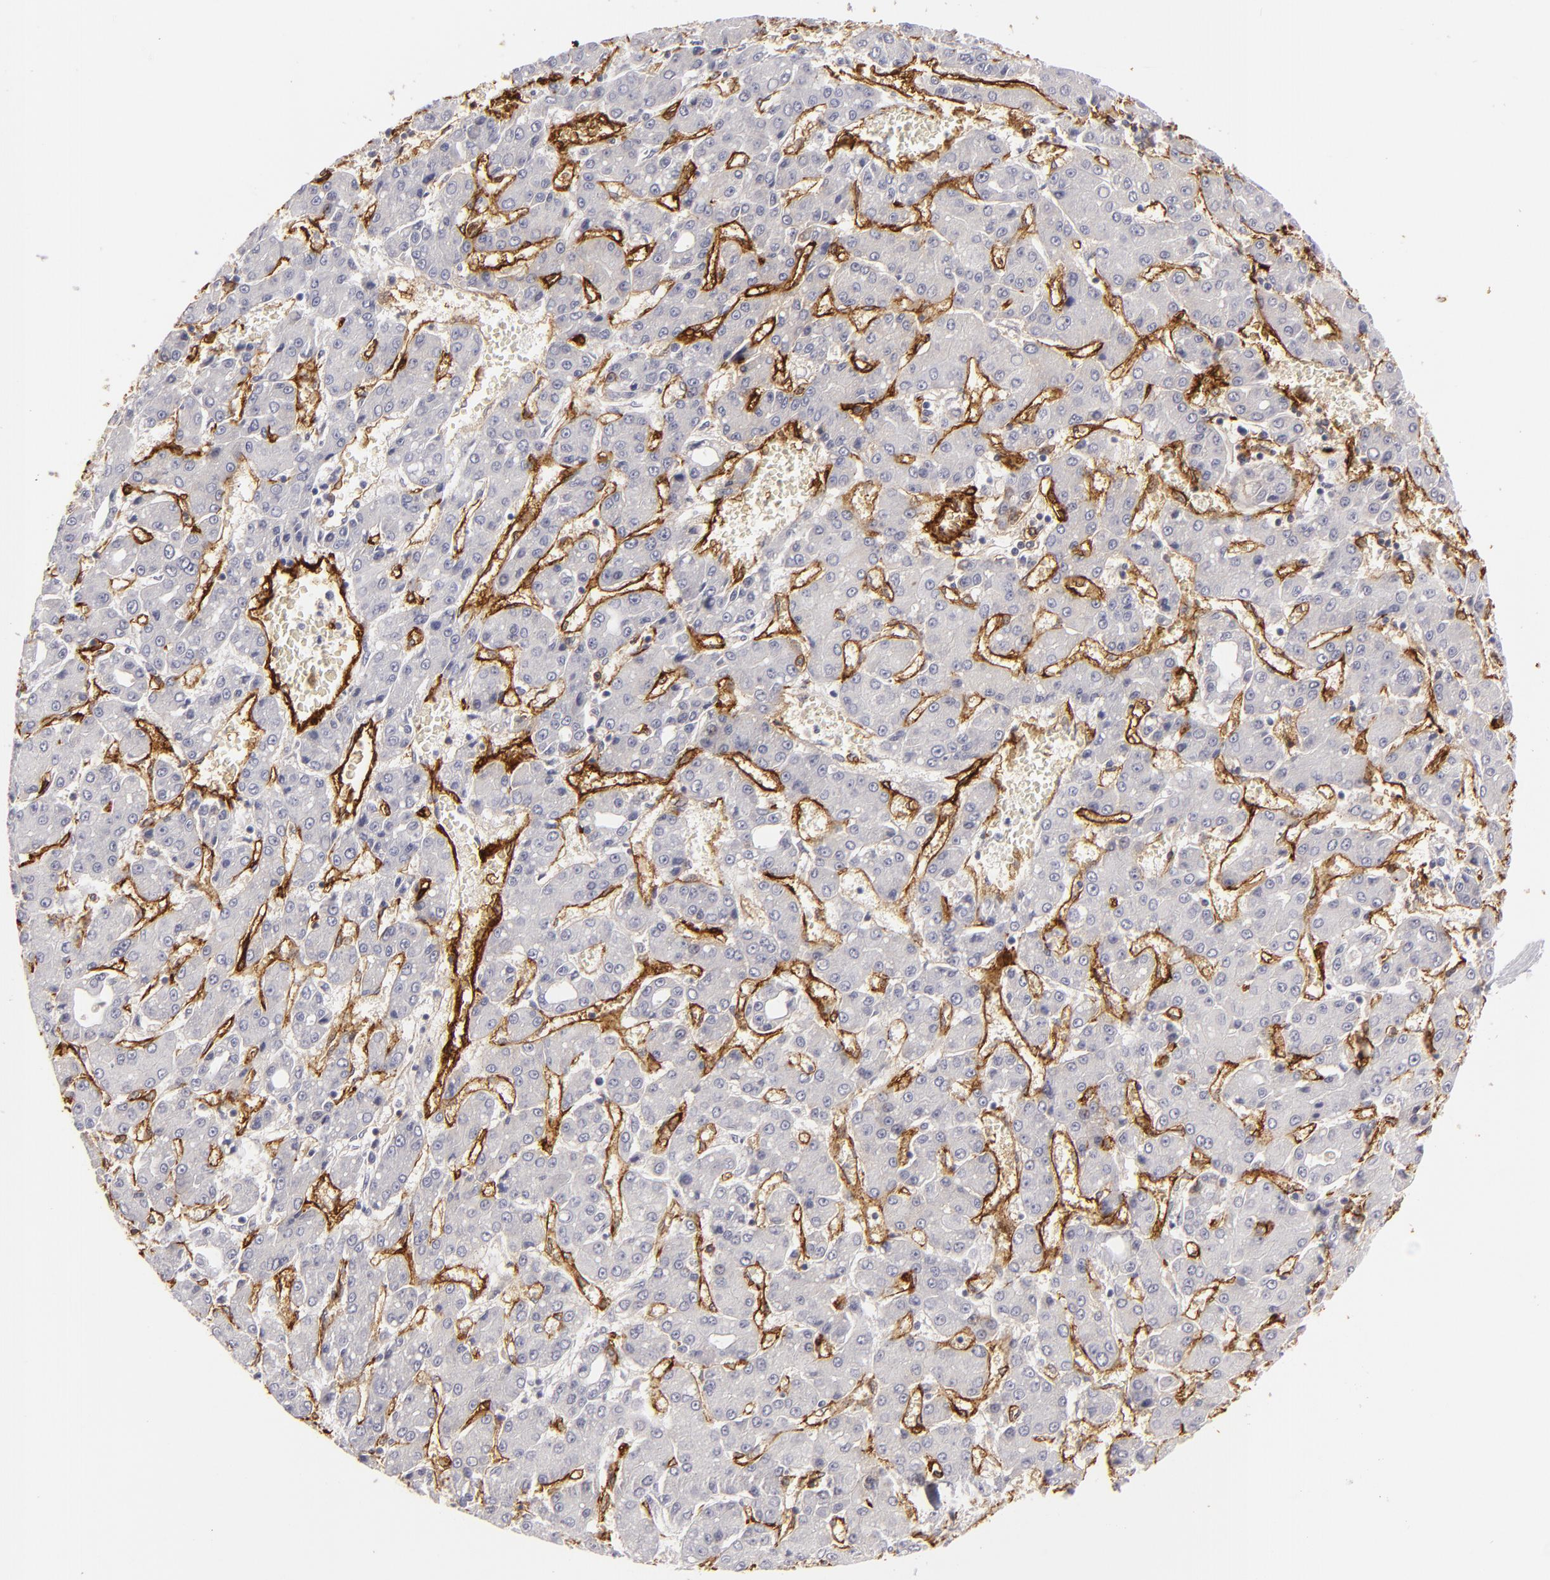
{"staining": {"intensity": "negative", "quantity": "none", "location": "none"}, "tissue": "liver cancer", "cell_type": "Tumor cells", "image_type": "cancer", "snomed": [{"axis": "morphology", "description": "Carcinoma, Hepatocellular, NOS"}, {"axis": "topography", "description": "Liver"}], "caption": "An immunohistochemistry image of liver cancer is shown. There is no staining in tumor cells of liver cancer. (DAB IHC visualized using brightfield microscopy, high magnification).", "gene": "MCAM", "patient": {"sex": "male", "age": 69}}